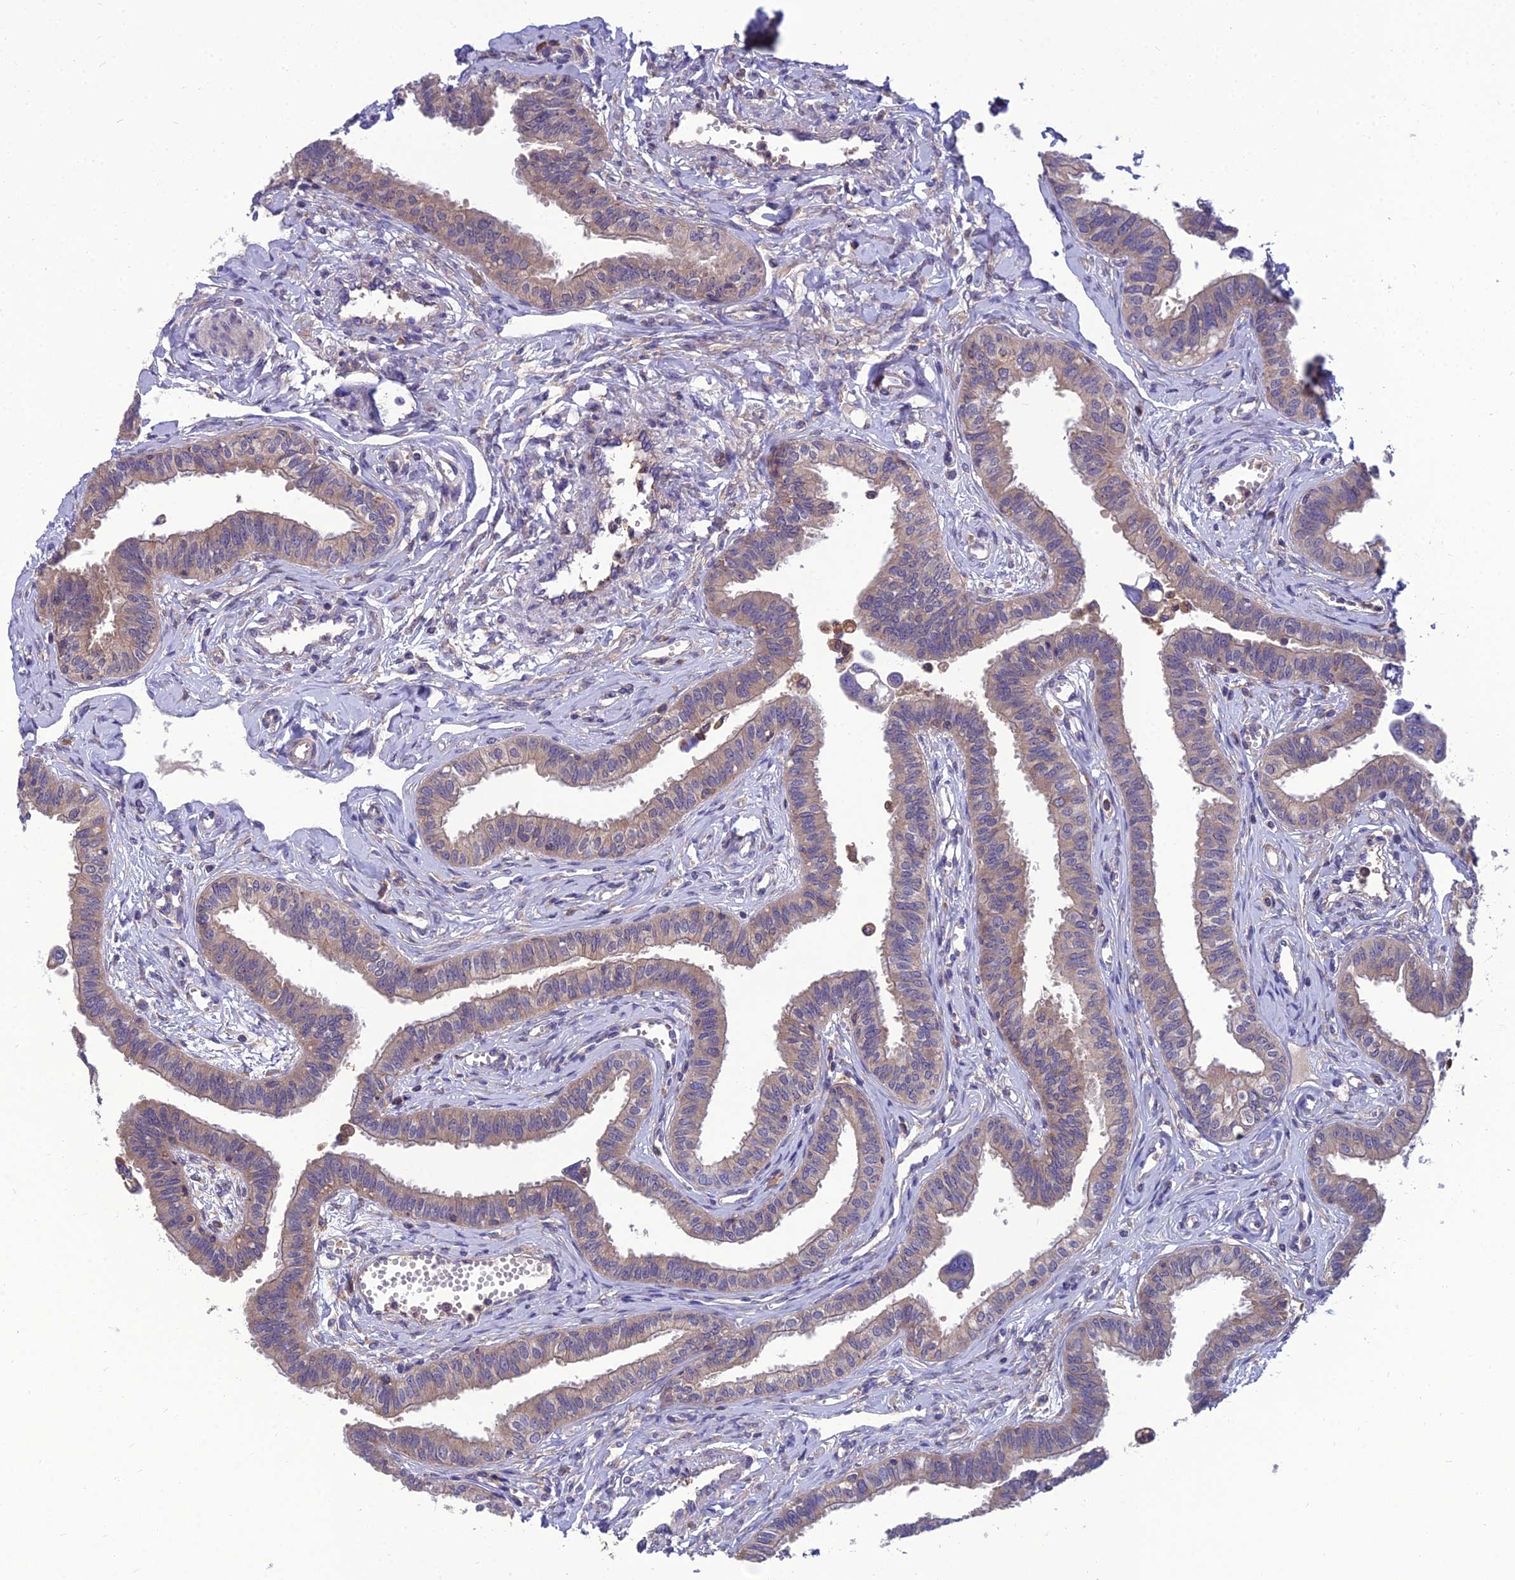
{"staining": {"intensity": "moderate", "quantity": "25%-75%", "location": "cytoplasmic/membranous"}, "tissue": "fallopian tube", "cell_type": "Glandular cells", "image_type": "normal", "snomed": [{"axis": "morphology", "description": "Normal tissue, NOS"}, {"axis": "morphology", "description": "Carcinoma, NOS"}, {"axis": "topography", "description": "Fallopian tube"}, {"axis": "topography", "description": "Ovary"}], "caption": "Immunohistochemistry (IHC) of benign fallopian tube exhibits medium levels of moderate cytoplasmic/membranous expression in about 25%-75% of glandular cells. (Stains: DAB in brown, nuclei in blue, Microscopy: brightfield microscopy at high magnification).", "gene": "UMAD1", "patient": {"sex": "female", "age": 59}}